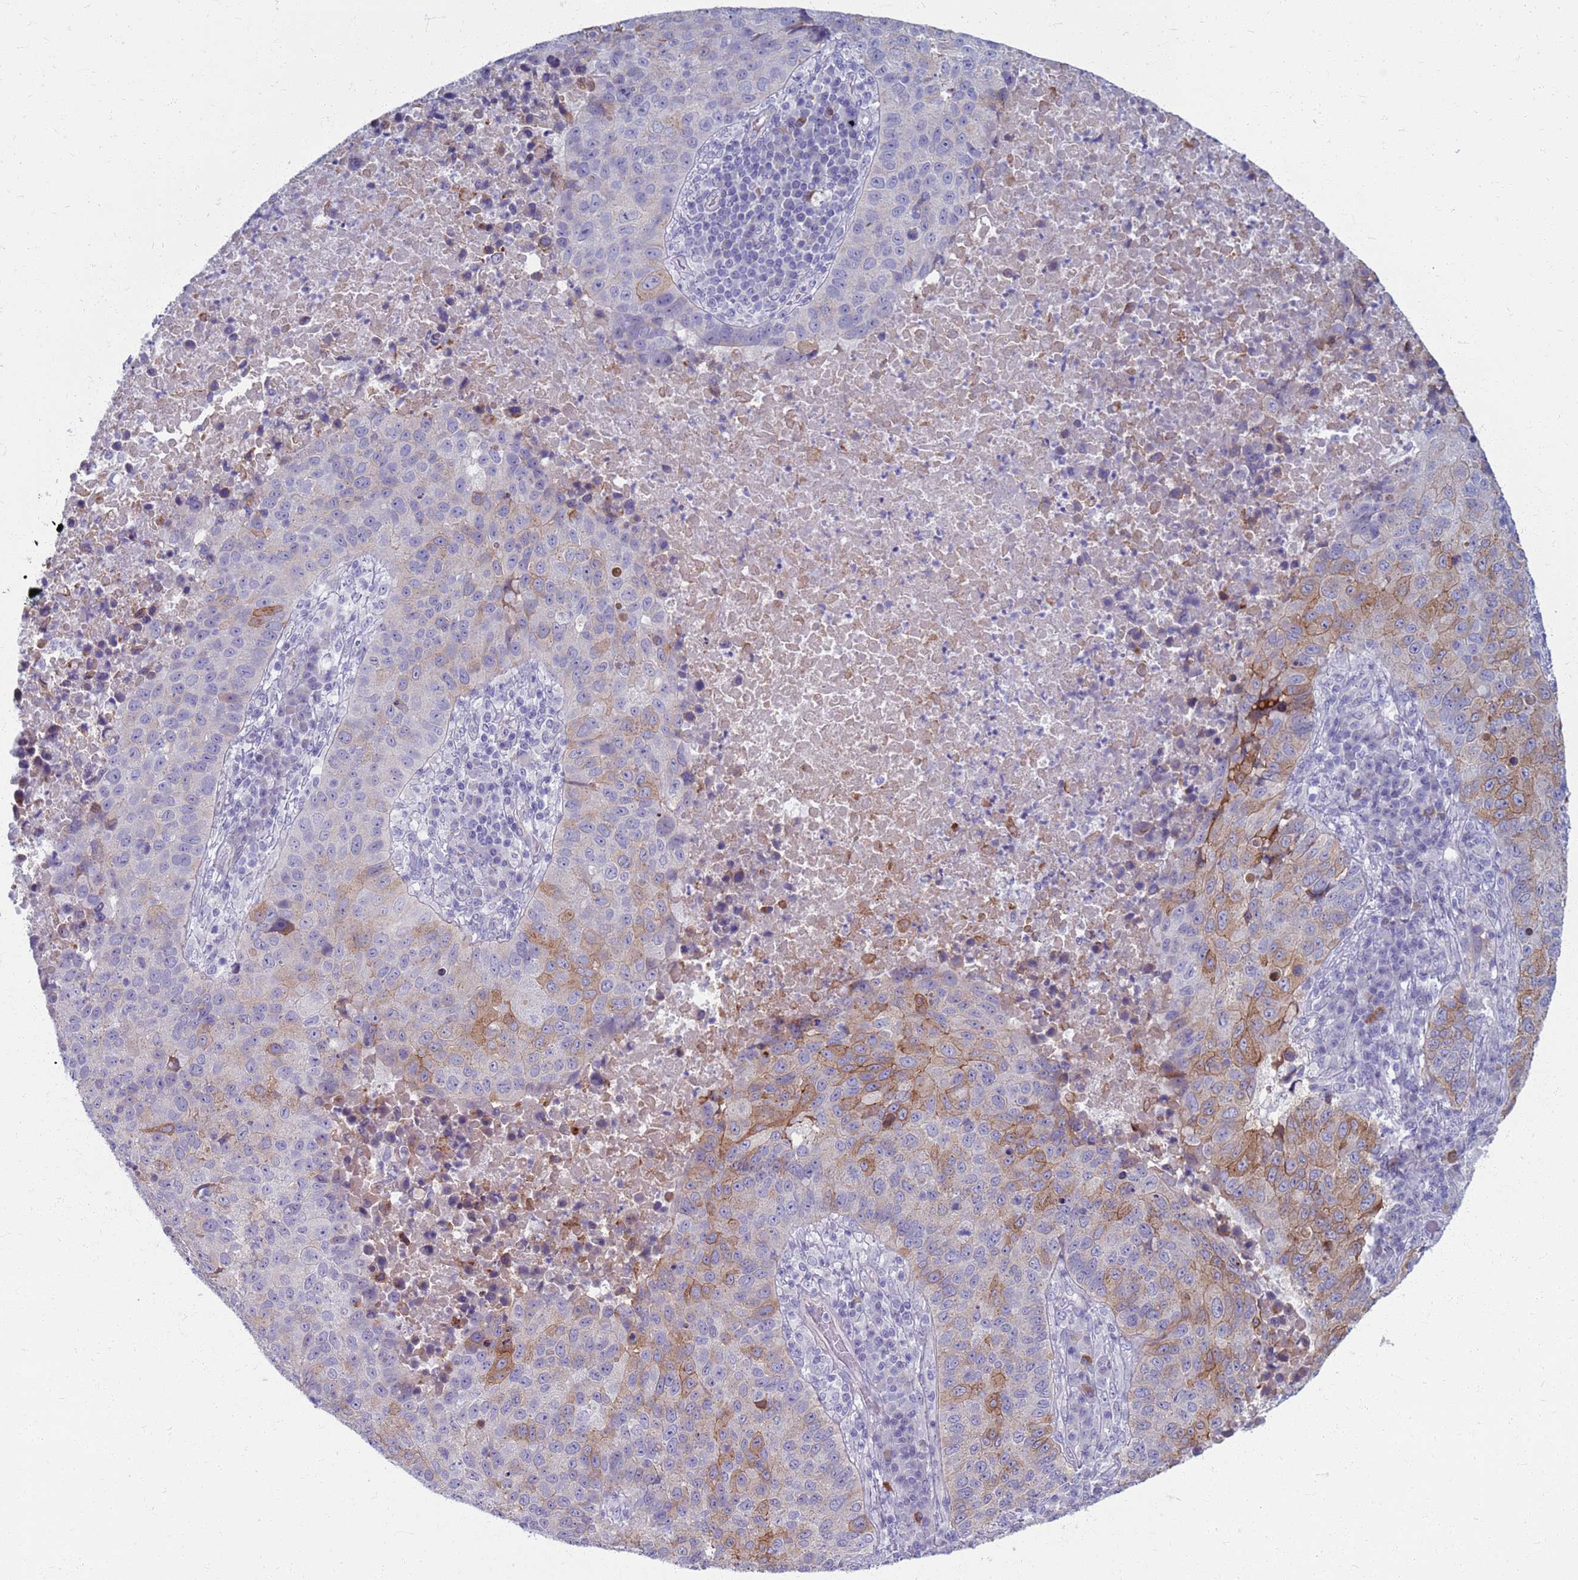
{"staining": {"intensity": "moderate", "quantity": "<25%", "location": "cytoplasmic/membranous"}, "tissue": "lung cancer", "cell_type": "Tumor cells", "image_type": "cancer", "snomed": [{"axis": "morphology", "description": "Squamous cell carcinoma, NOS"}, {"axis": "topography", "description": "Lung"}], "caption": "Protein staining of squamous cell carcinoma (lung) tissue demonstrates moderate cytoplasmic/membranous staining in about <25% of tumor cells.", "gene": "CLCA2", "patient": {"sex": "male", "age": 73}}